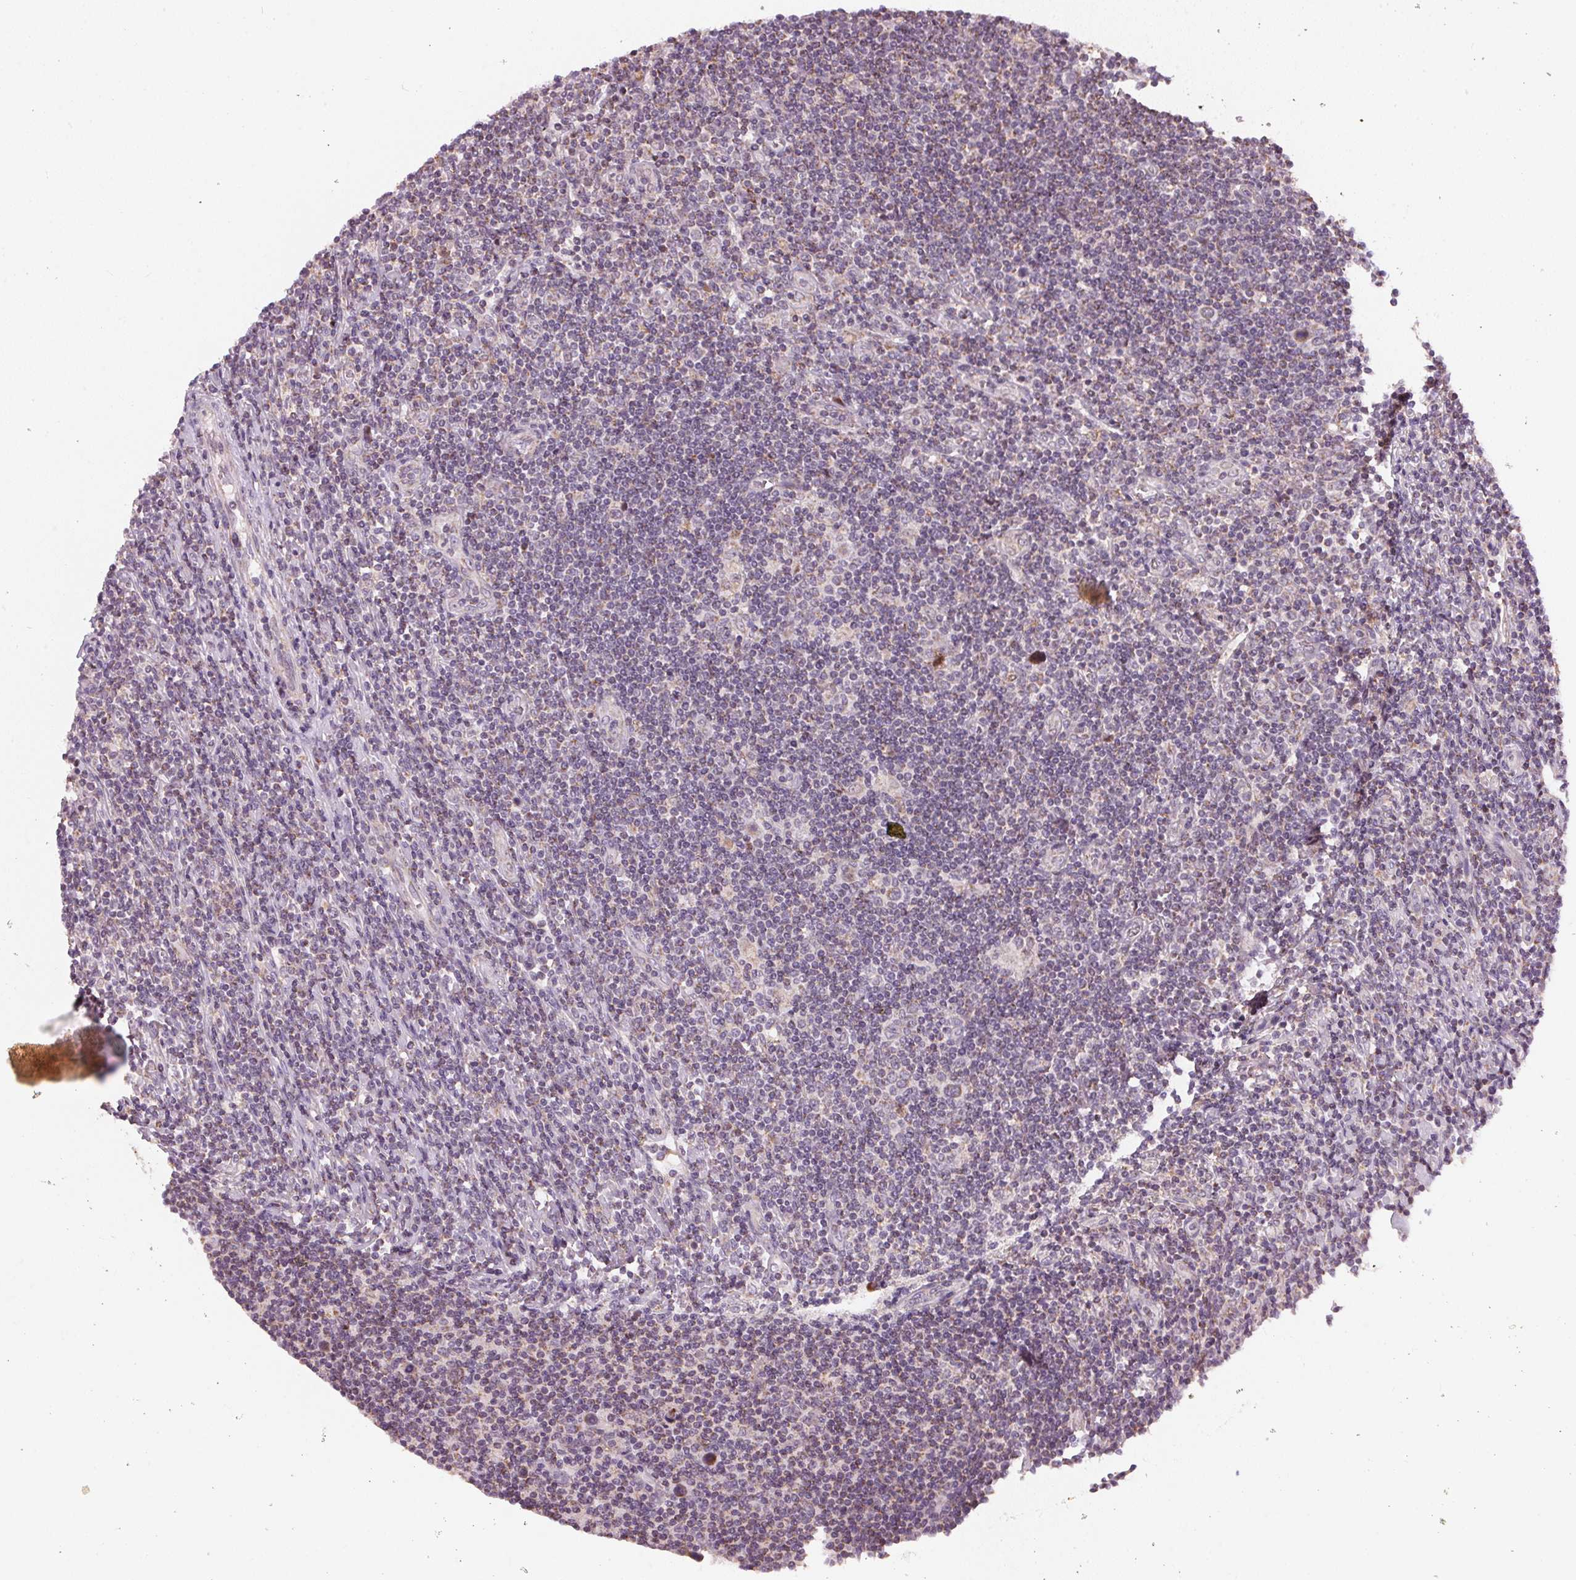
{"staining": {"intensity": "negative", "quantity": "none", "location": "none"}, "tissue": "lymphoma", "cell_type": "Tumor cells", "image_type": "cancer", "snomed": [{"axis": "morphology", "description": "Hodgkin's disease, NOS"}, {"axis": "topography", "description": "Lymph node"}], "caption": "IHC image of human Hodgkin's disease stained for a protein (brown), which exhibits no expression in tumor cells. (Stains: DAB (3,3'-diaminobenzidine) immunohistochemistry with hematoxylin counter stain, Microscopy: brightfield microscopy at high magnification).", "gene": "COQ7", "patient": {"sex": "male", "age": 40}}